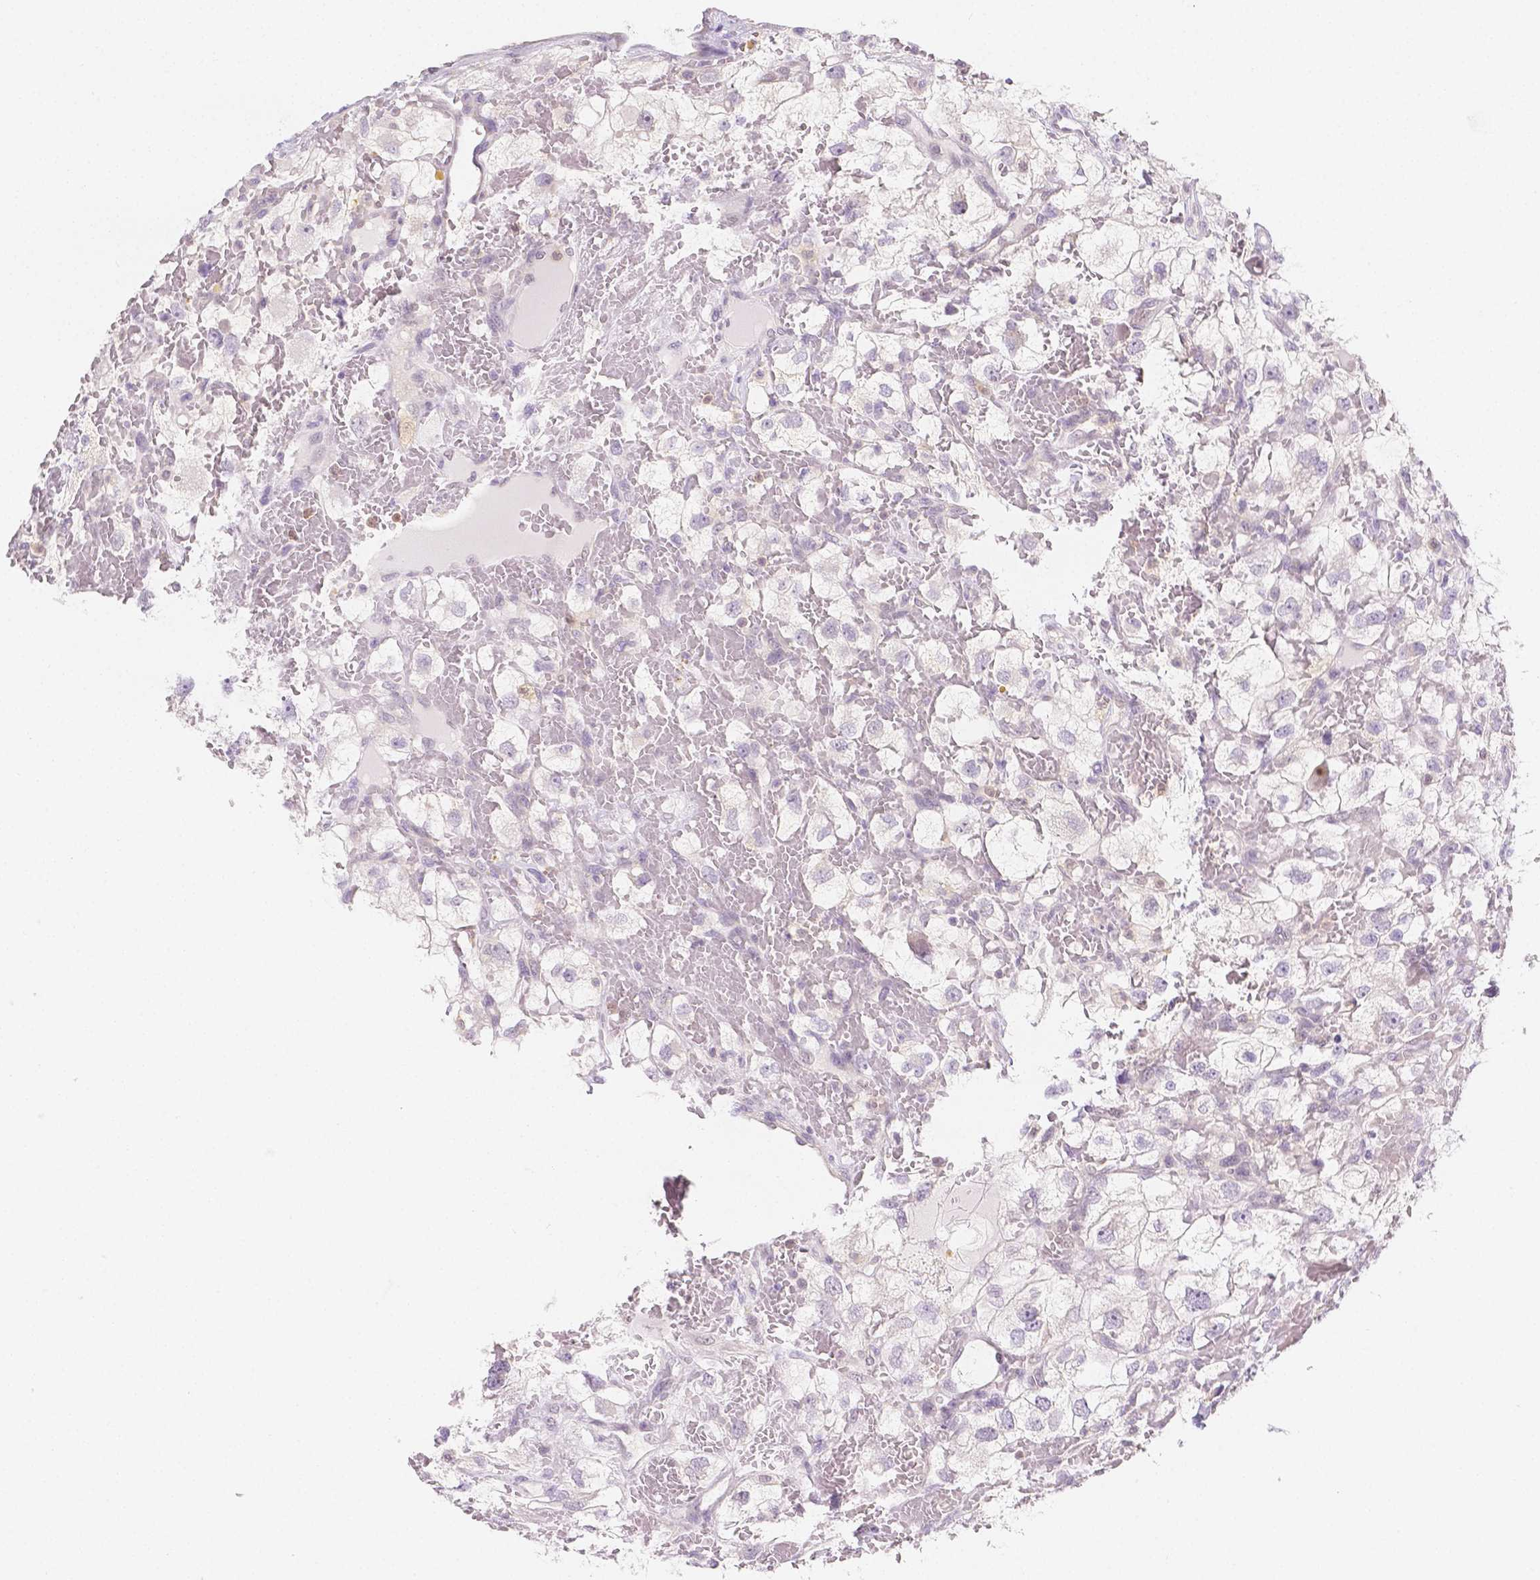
{"staining": {"intensity": "negative", "quantity": "none", "location": "none"}, "tissue": "renal cancer", "cell_type": "Tumor cells", "image_type": "cancer", "snomed": [{"axis": "morphology", "description": "Adenocarcinoma, NOS"}, {"axis": "topography", "description": "Kidney"}], "caption": "The immunohistochemistry photomicrograph has no significant staining in tumor cells of renal cancer tissue.", "gene": "SGTB", "patient": {"sex": "male", "age": 59}}